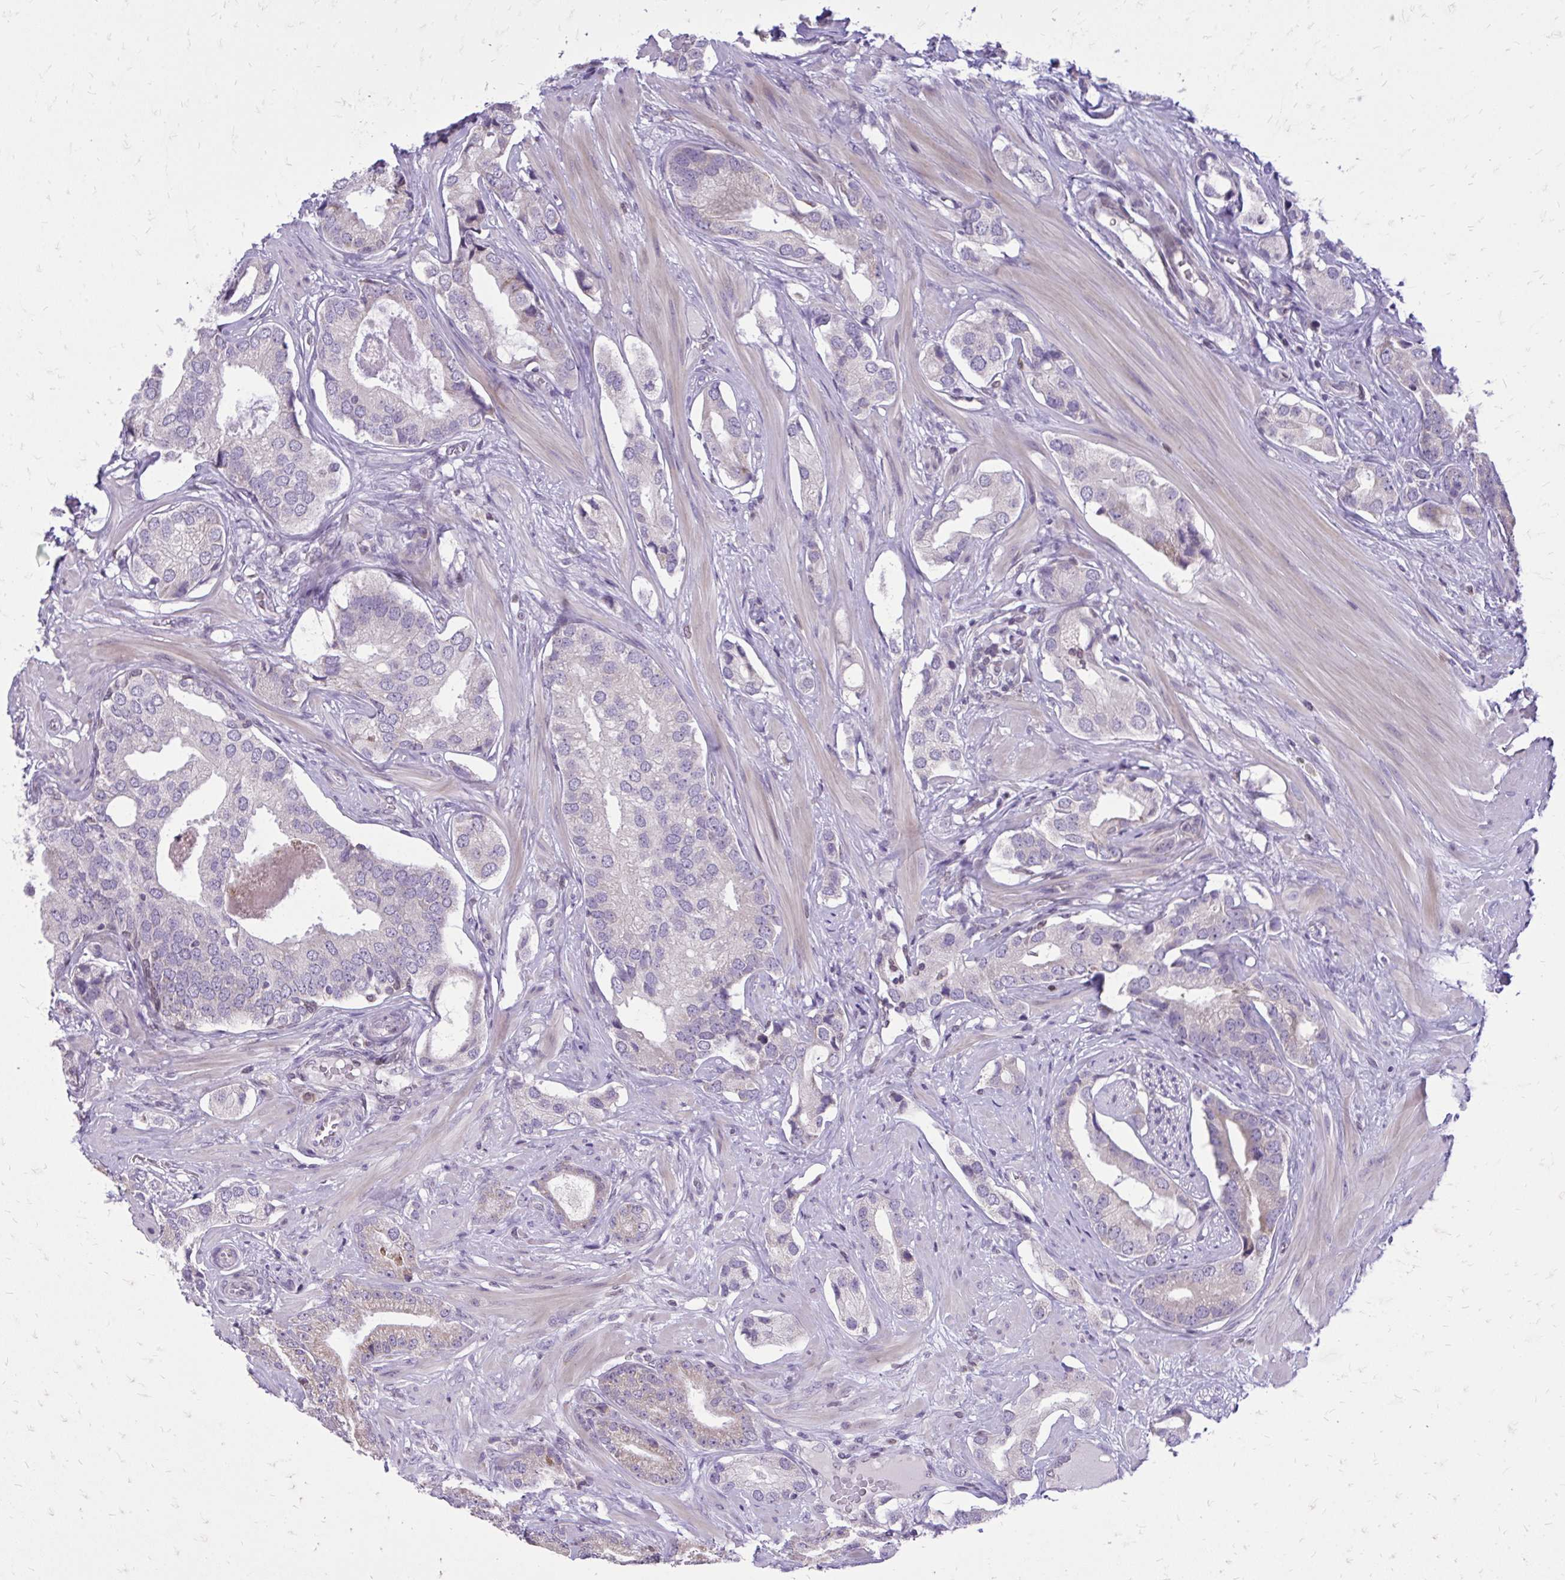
{"staining": {"intensity": "weak", "quantity": "<25%", "location": "cytoplasmic/membranous"}, "tissue": "prostate cancer", "cell_type": "Tumor cells", "image_type": "cancer", "snomed": [{"axis": "morphology", "description": "Adenocarcinoma, Low grade"}, {"axis": "topography", "description": "Prostate"}], "caption": "High magnification brightfield microscopy of prostate low-grade adenocarcinoma stained with DAB (3,3'-diaminobenzidine) (brown) and counterstained with hematoxylin (blue): tumor cells show no significant staining.", "gene": "RPS6KA2", "patient": {"sex": "male", "age": 61}}